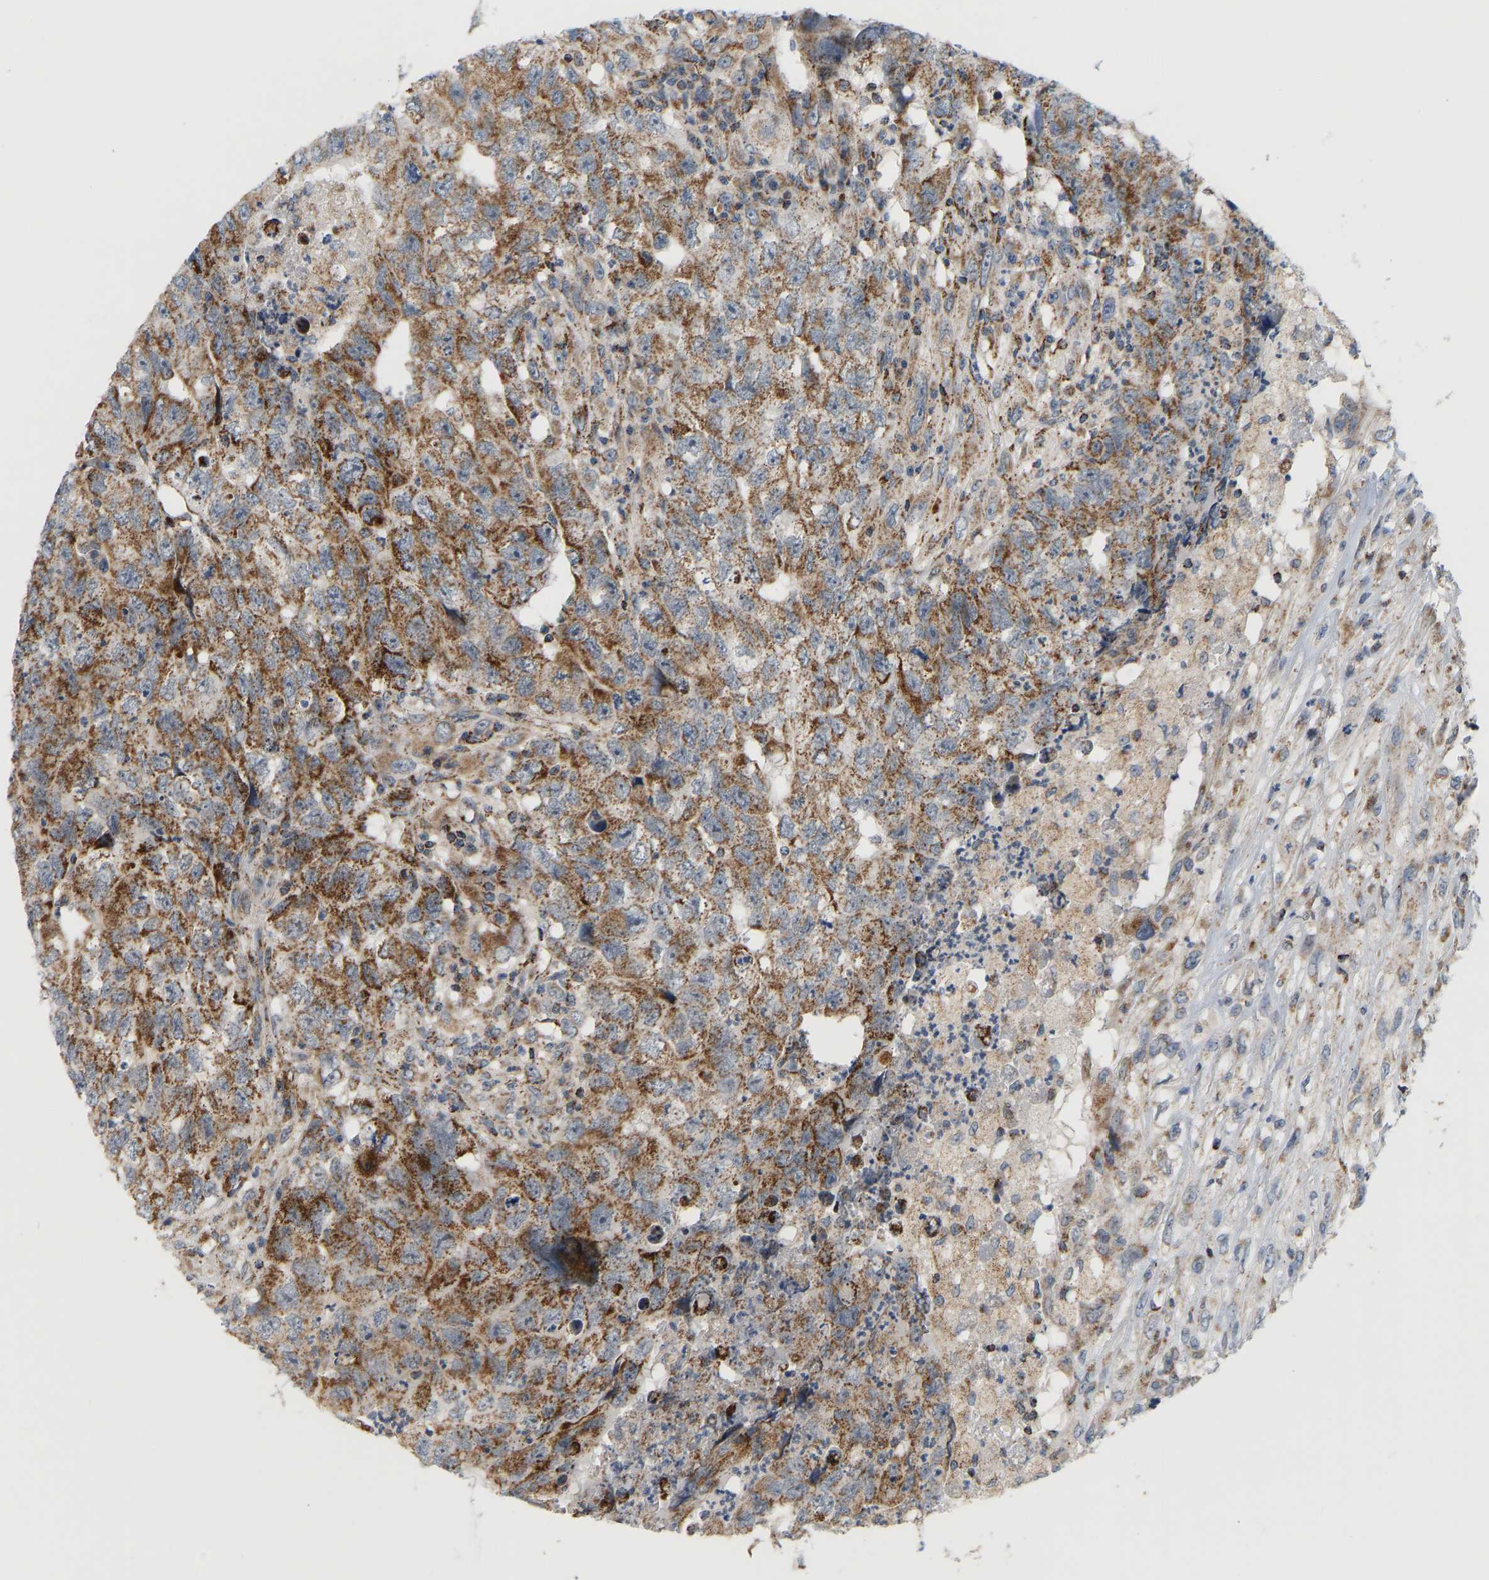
{"staining": {"intensity": "moderate", "quantity": ">75%", "location": "cytoplasmic/membranous"}, "tissue": "testis cancer", "cell_type": "Tumor cells", "image_type": "cancer", "snomed": [{"axis": "morphology", "description": "Carcinoma, Embryonal, NOS"}, {"axis": "topography", "description": "Testis"}], "caption": "Immunohistochemical staining of testis cancer displays medium levels of moderate cytoplasmic/membranous protein staining in about >75% of tumor cells.", "gene": "GPSM2", "patient": {"sex": "male", "age": 32}}